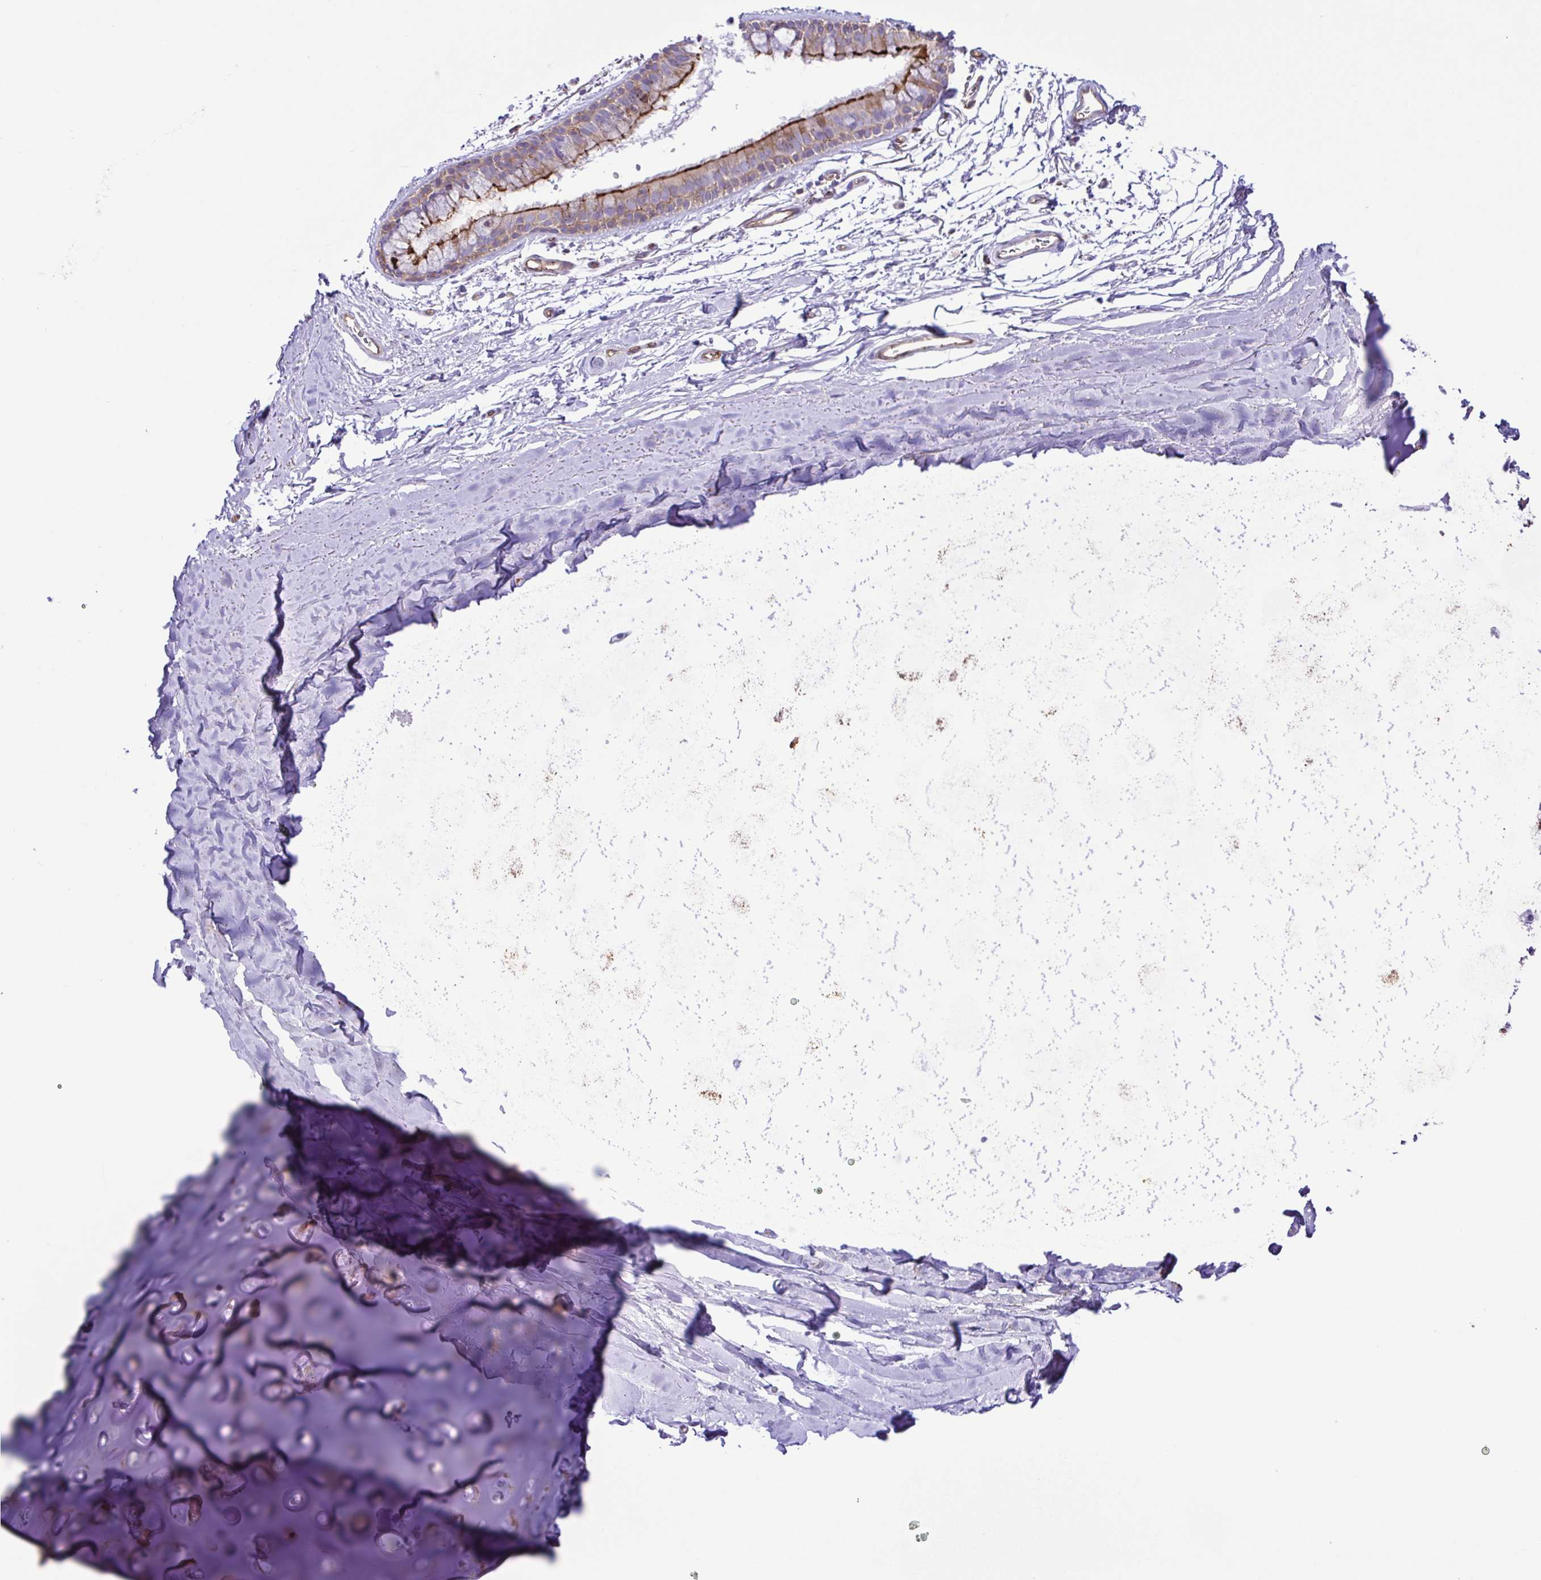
{"staining": {"intensity": "negative", "quantity": "none", "location": "none"}, "tissue": "adipose tissue", "cell_type": "Adipocytes", "image_type": "normal", "snomed": [{"axis": "morphology", "description": "Normal tissue, NOS"}, {"axis": "topography", "description": "Cartilage tissue"}, {"axis": "topography", "description": "Bronchus"}], "caption": "DAB (3,3'-diaminobenzidine) immunohistochemical staining of normal human adipose tissue displays no significant positivity in adipocytes.", "gene": "FLT1", "patient": {"sex": "female", "age": 79}}